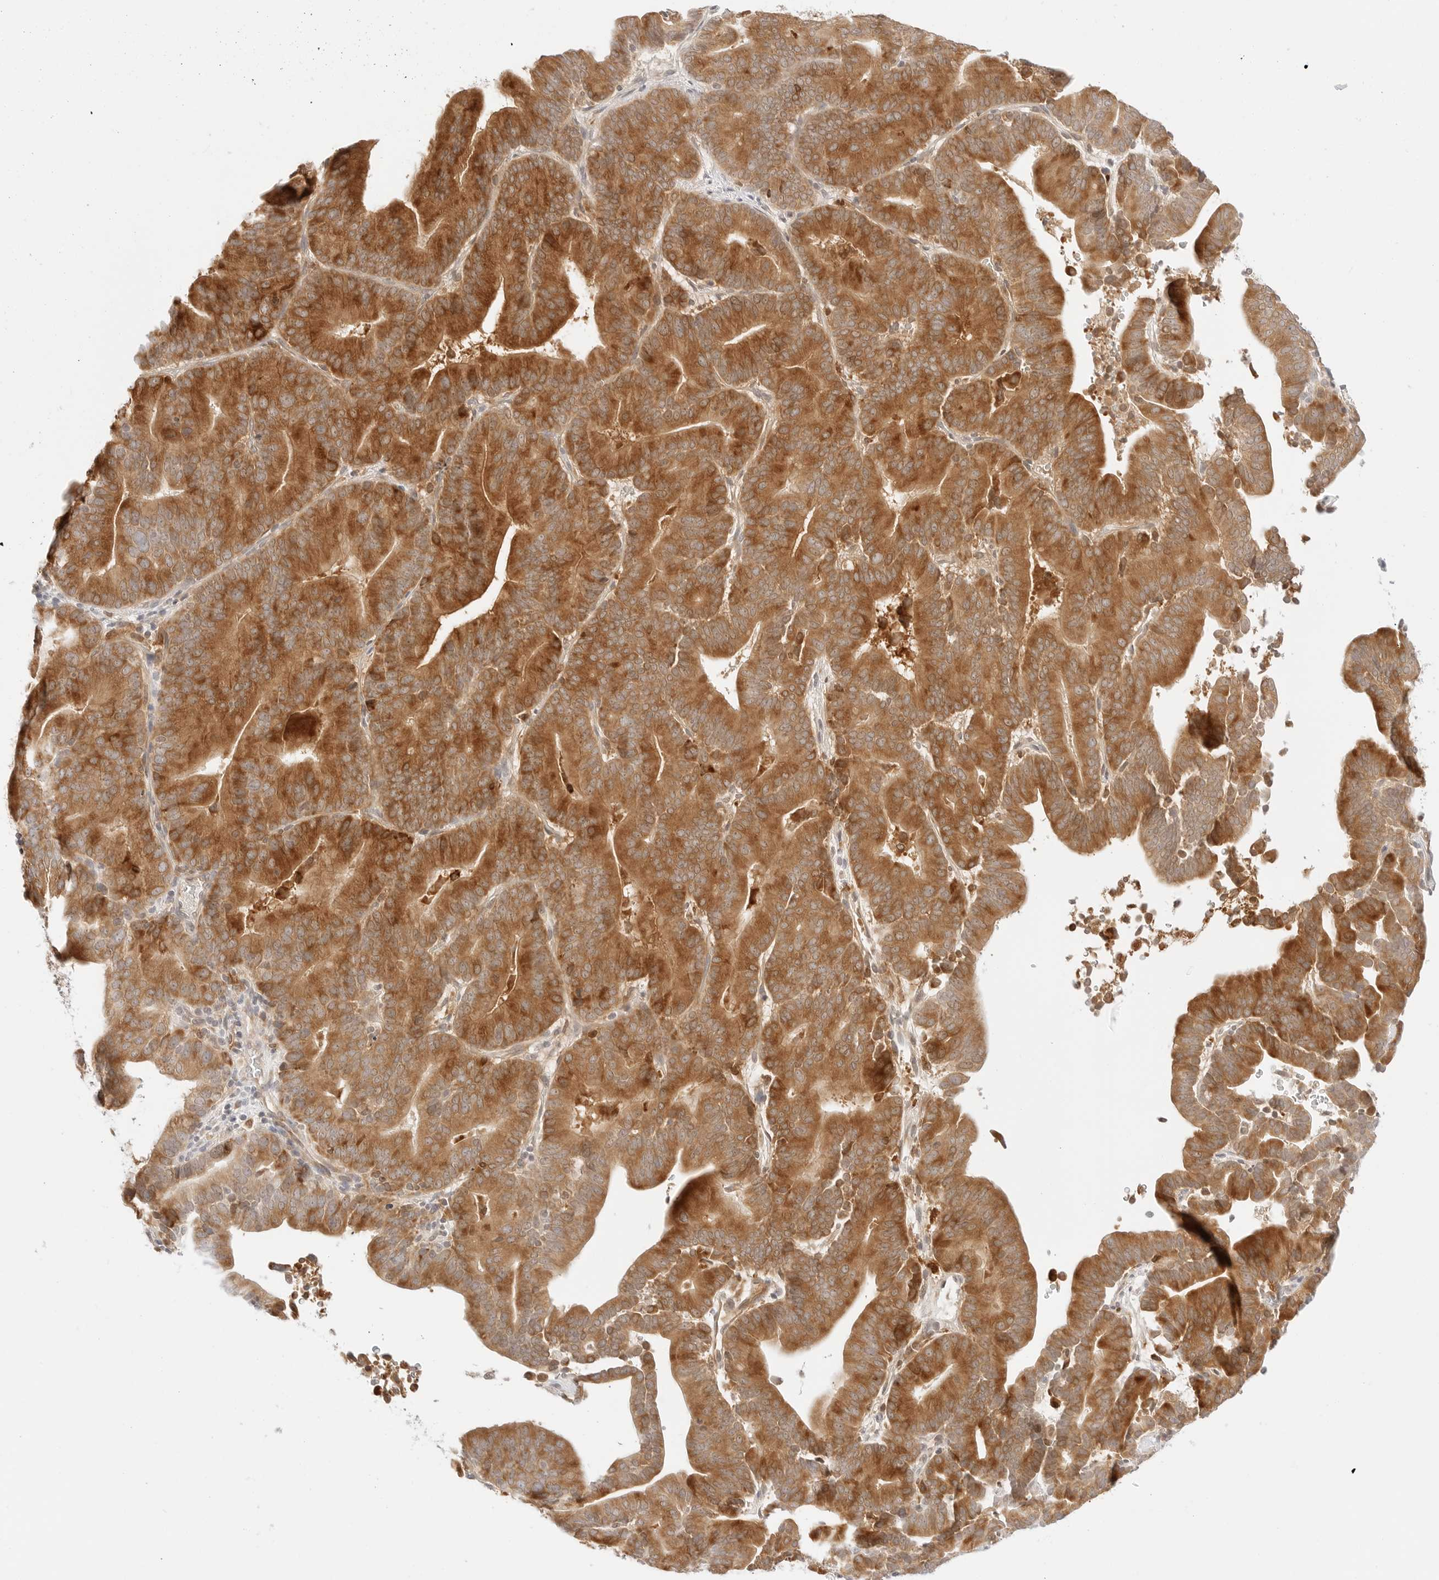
{"staining": {"intensity": "moderate", "quantity": ">75%", "location": "cytoplasmic/membranous"}, "tissue": "liver cancer", "cell_type": "Tumor cells", "image_type": "cancer", "snomed": [{"axis": "morphology", "description": "Cholangiocarcinoma"}, {"axis": "topography", "description": "Liver"}], "caption": "This is a micrograph of IHC staining of cholangiocarcinoma (liver), which shows moderate expression in the cytoplasmic/membranous of tumor cells.", "gene": "ERO1B", "patient": {"sex": "female", "age": 75}}